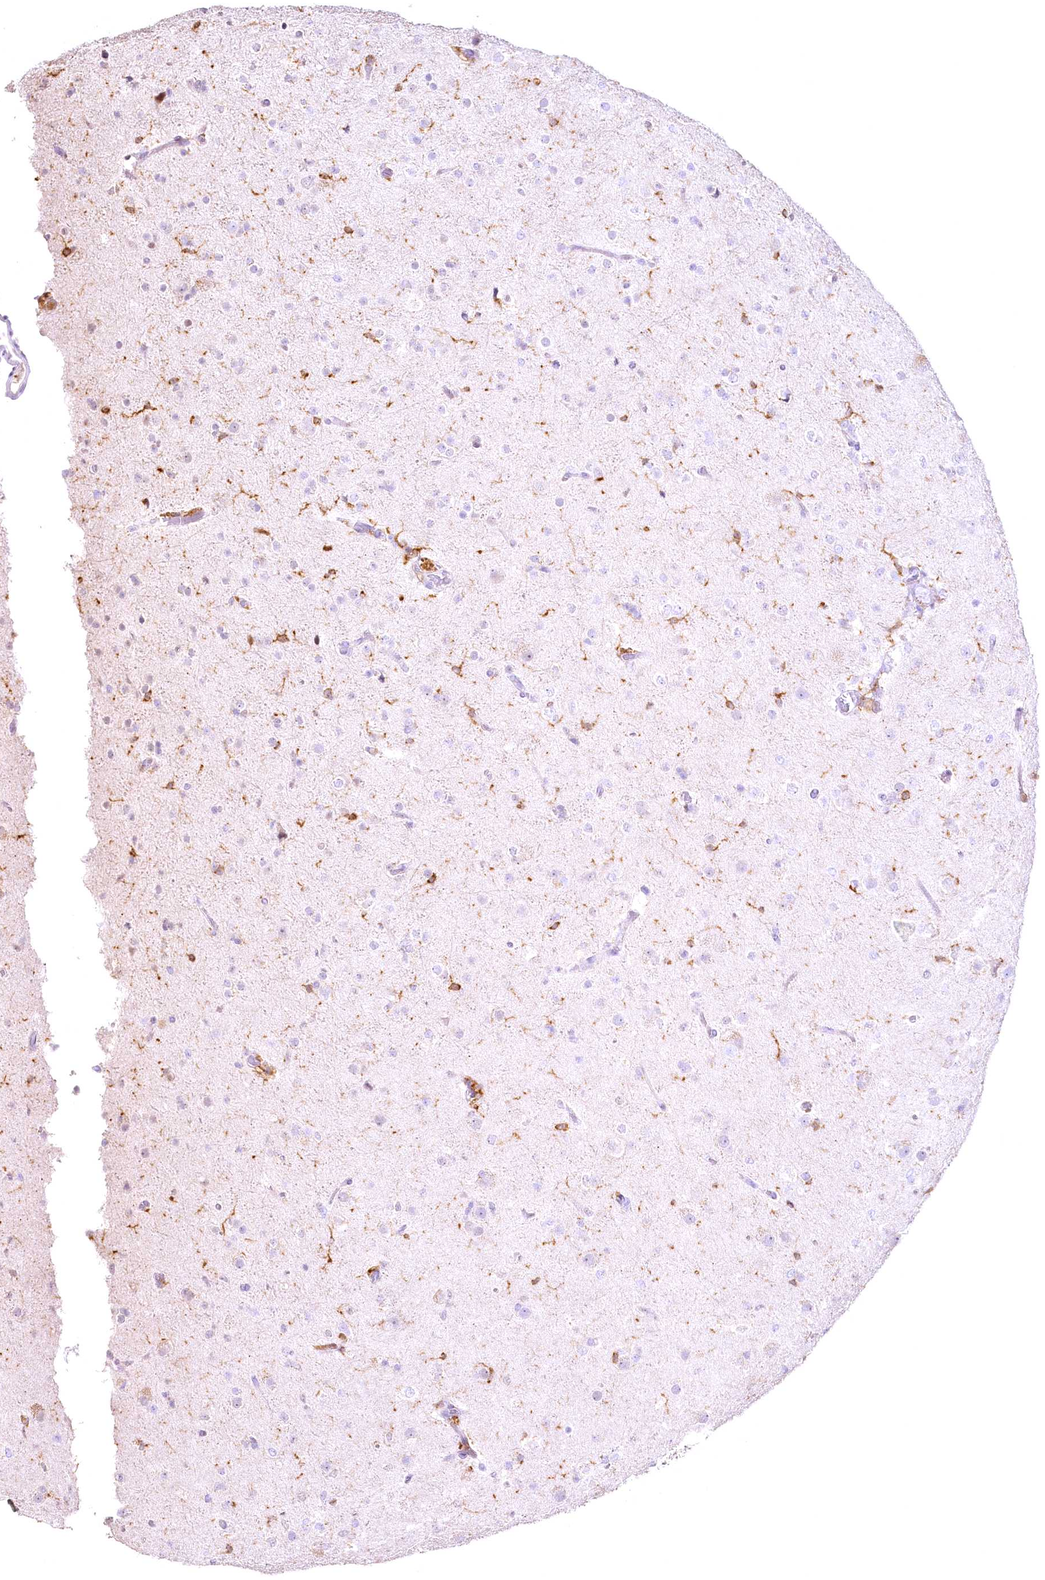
{"staining": {"intensity": "negative", "quantity": "none", "location": "none"}, "tissue": "glioma", "cell_type": "Tumor cells", "image_type": "cancer", "snomed": [{"axis": "morphology", "description": "Glioma, malignant, Low grade"}, {"axis": "topography", "description": "Brain"}], "caption": "Immunohistochemical staining of glioma exhibits no significant staining in tumor cells.", "gene": "DOCK2", "patient": {"sex": "male", "age": 65}}